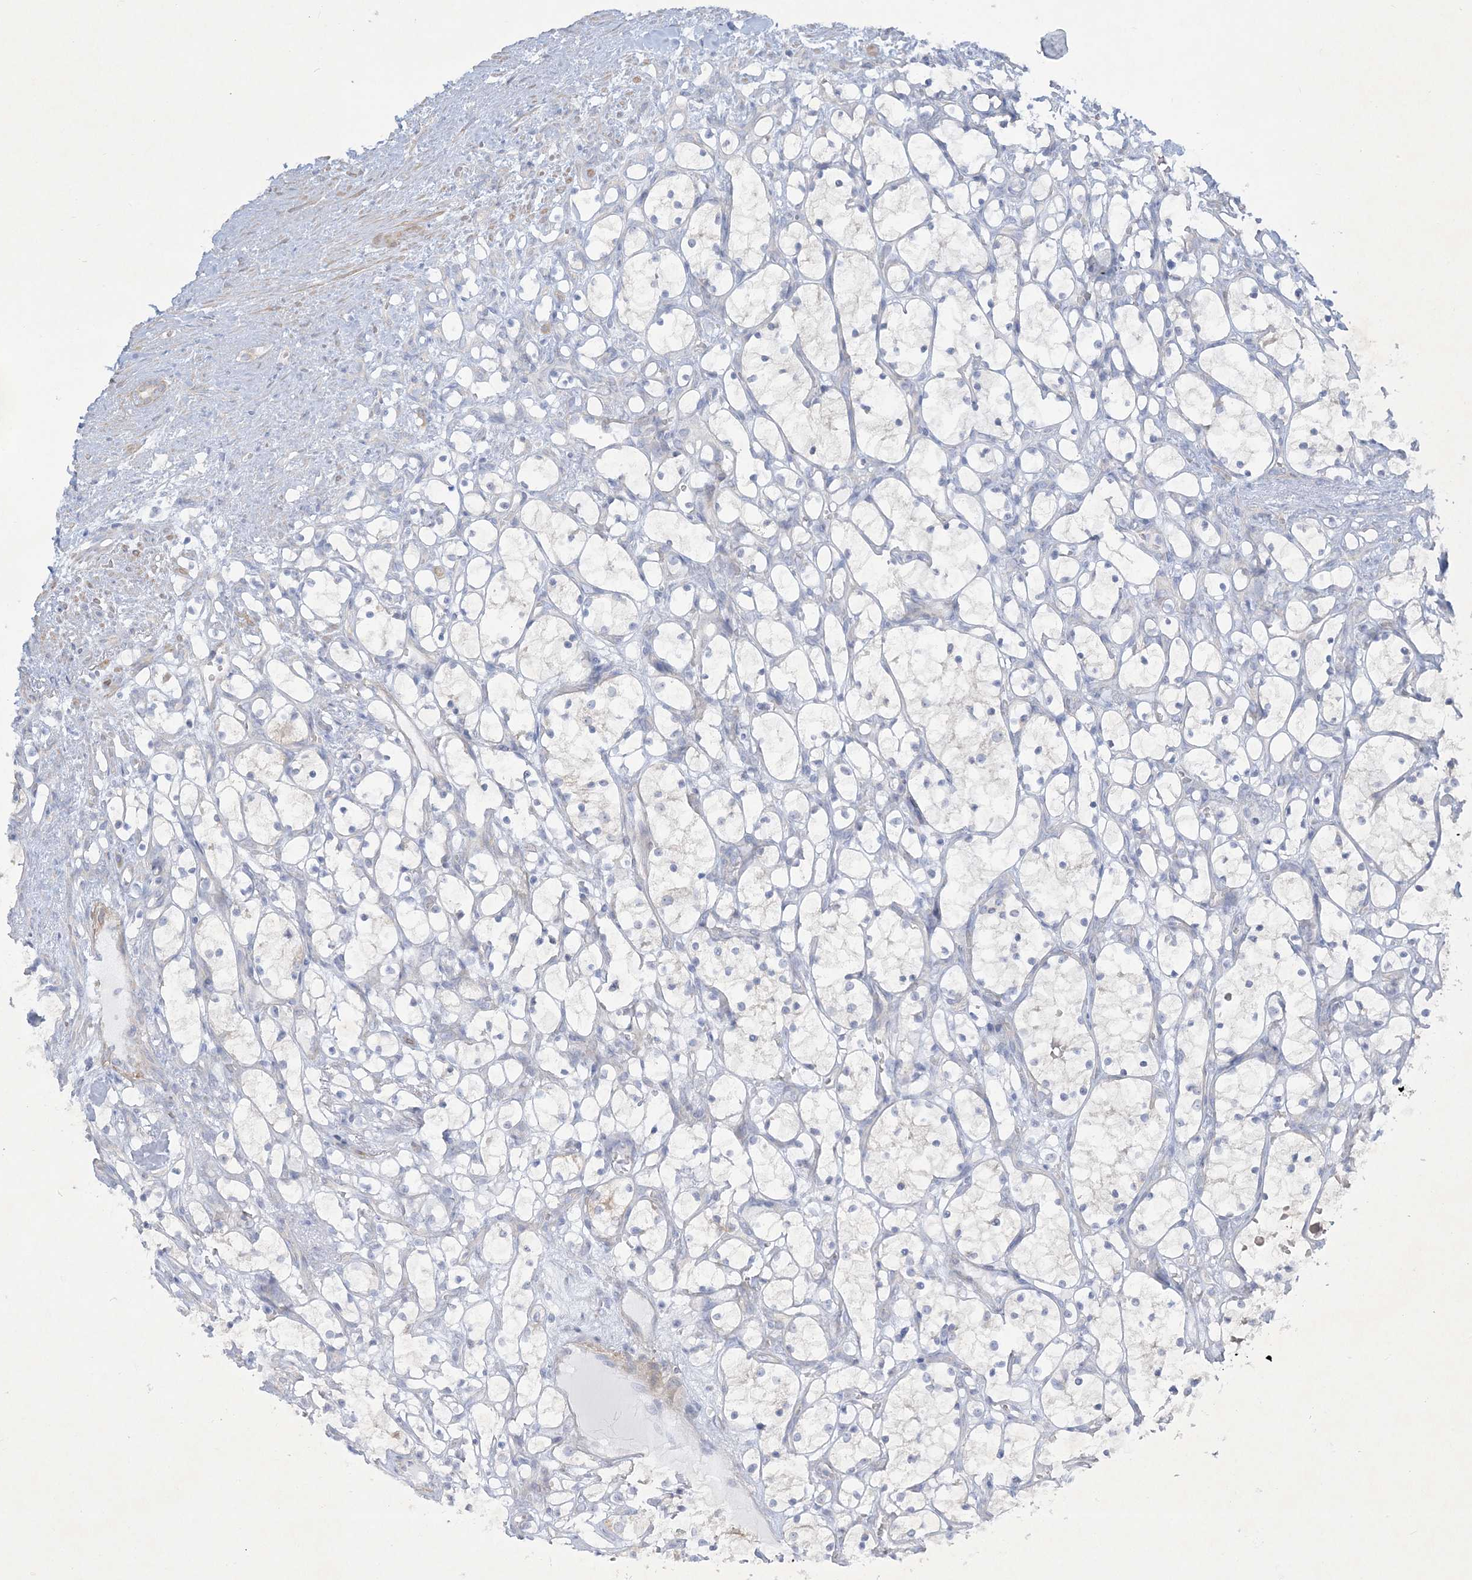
{"staining": {"intensity": "negative", "quantity": "none", "location": "none"}, "tissue": "renal cancer", "cell_type": "Tumor cells", "image_type": "cancer", "snomed": [{"axis": "morphology", "description": "Adenocarcinoma, NOS"}, {"axis": "topography", "description": "Kidney"}], "caption": "DAB immunohistochemical staining of human adenocarcinoma (renal) shows no significant positivity in tumor cells. The staining was performed using DAB (3,3'-diaminobenzidine) to visualize the protein expression in brown, while the nuclei were stained in blue with hematoxylin (Magnification: 20x).", "gene": "FARSB", "patient": {"sex": "female", "age": 69}}